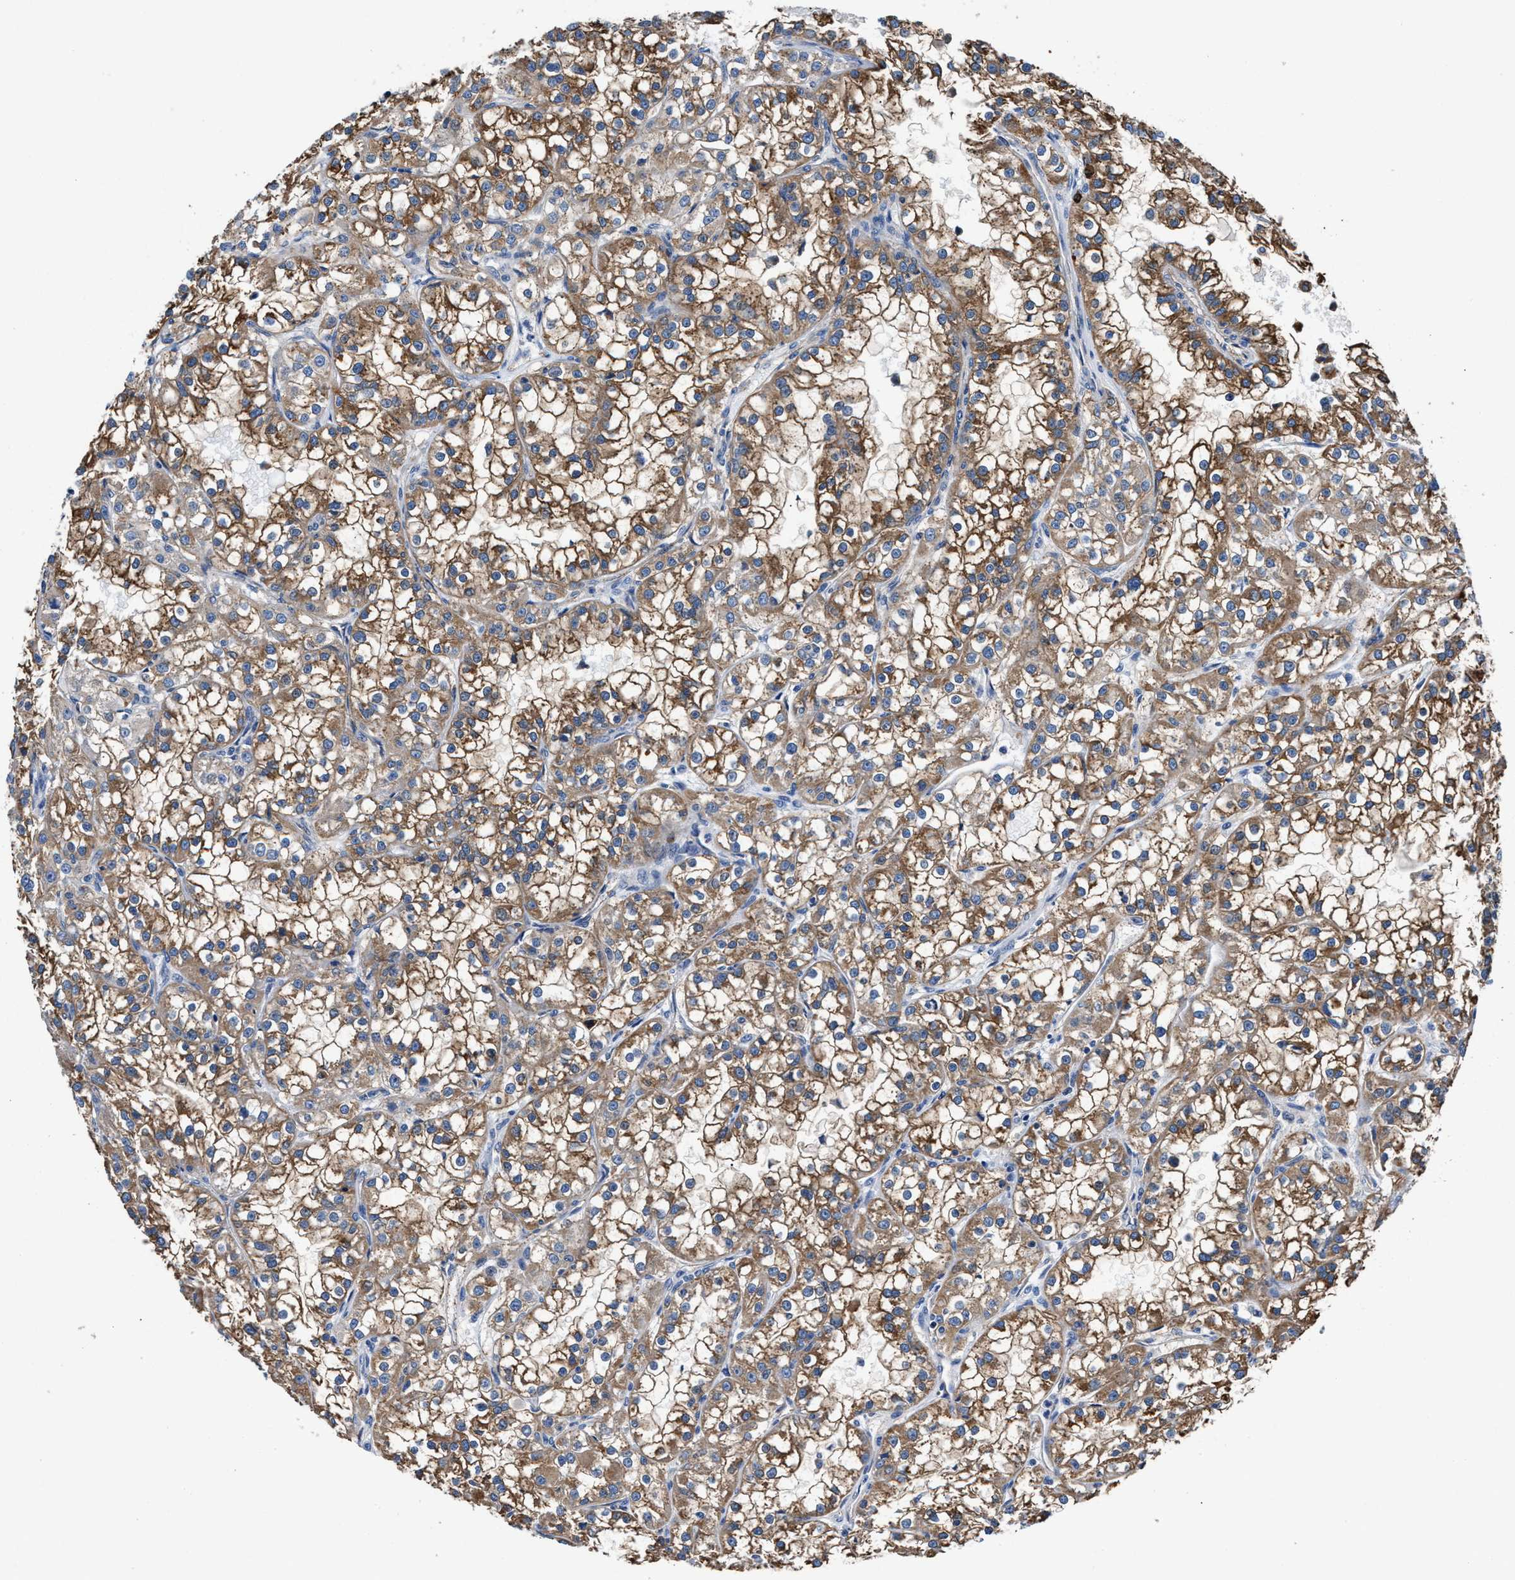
{"staining": {"intensity": "moderate", "quantity": ">75%", "location": "cytoplasmic/membranous"}, "tissue": "renal cancer", "cell_type": "Tumor cells", "image_type": "cancer", "snomed": [{"axis": "morphology", "description": "Adenocarcinoma, NOS"}, {"axis": "topography", "description": "Kidney"}], "caption": "Protein expression analysis of renal cancer (adenocarcinoma) exhibits moderate cytoplasmic/membranous staining in about >75% of tumor cells. The staining was performed using DAB, with brown indicating positive protein expression. Nuclei are stained blue with hematoxylin.", "gene": "PPP1R9B", "patient": {"sex": "female", "age": 52}}